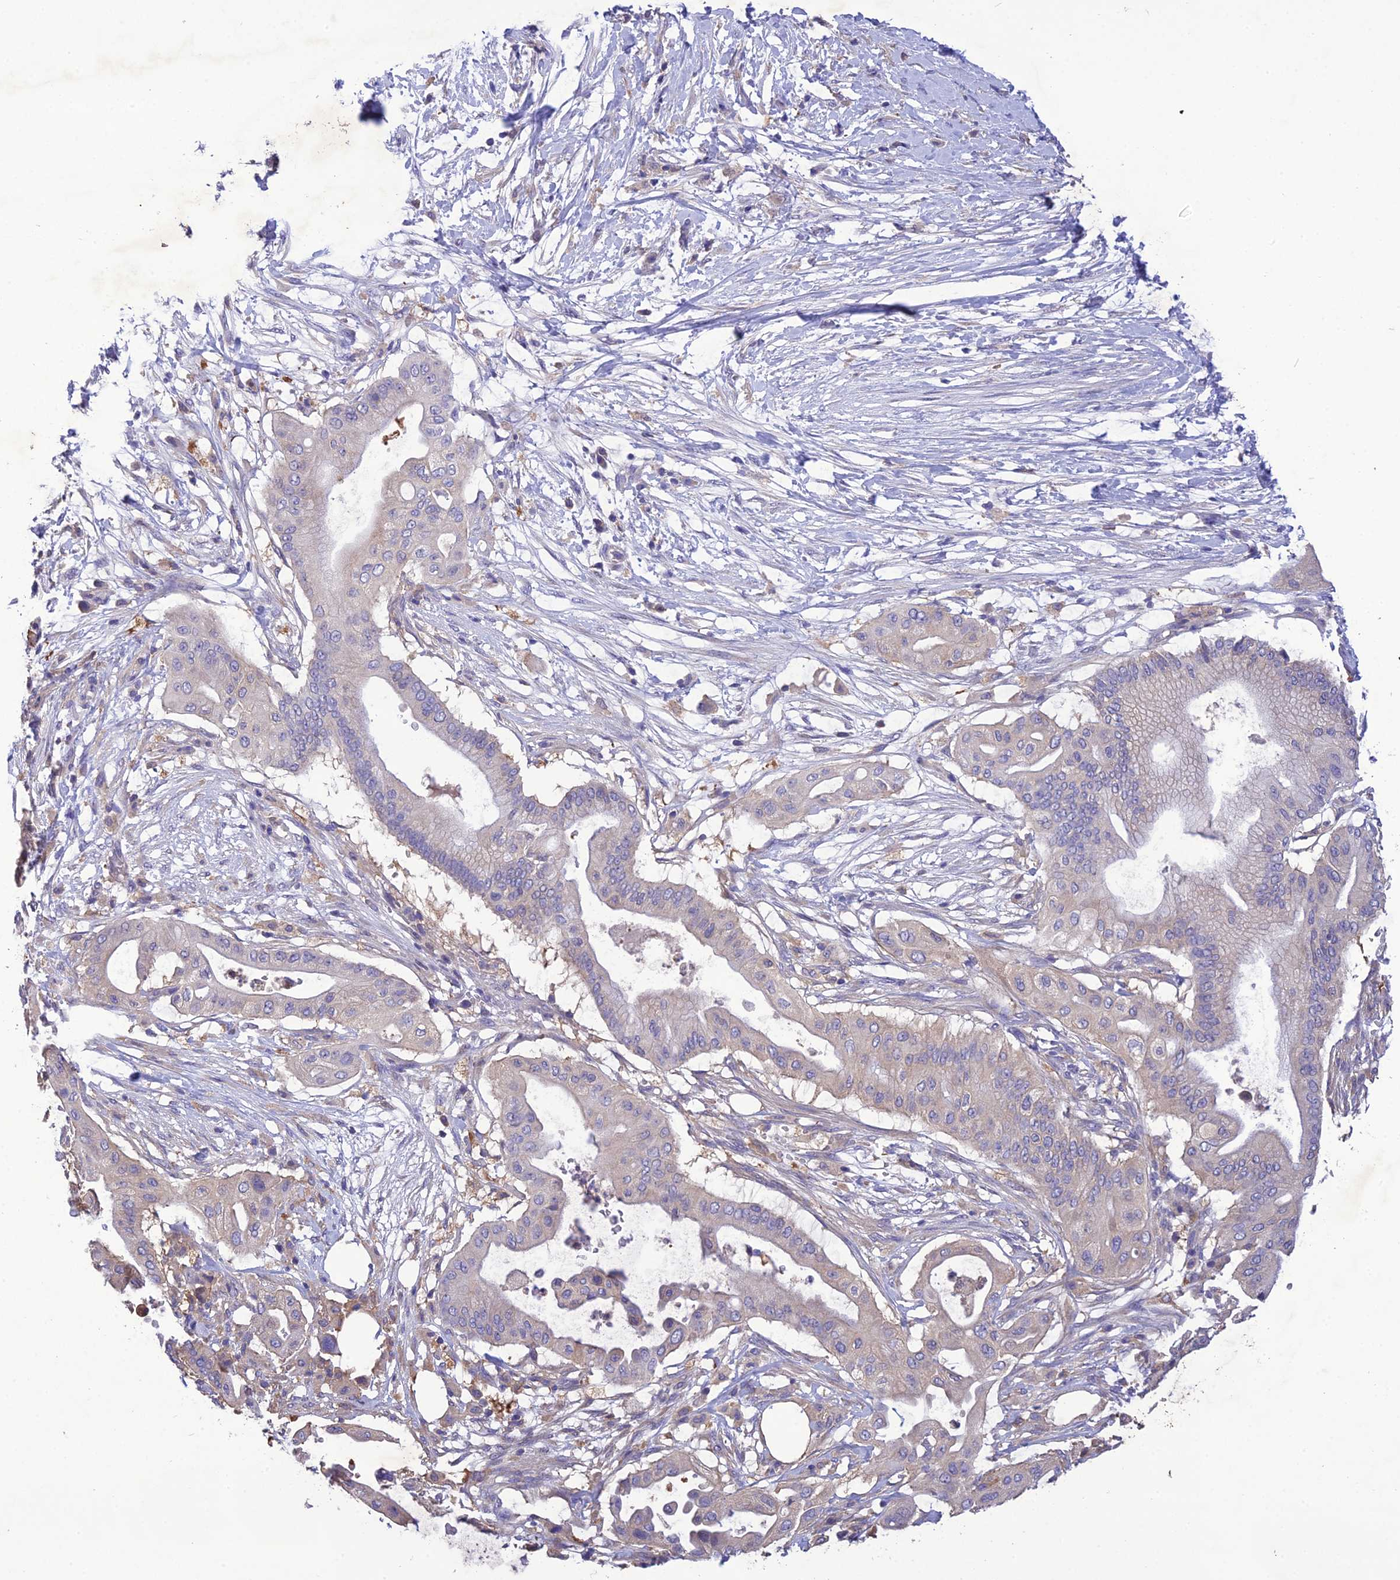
{"staining": {"intensity": "negative", "quantity": "none", "location": "none"}, "tissue": "pancreatic cancer", "cell_type": "Tumor cells", "image_type": "cancer", "snomed": [{"axis": "morphology", "description": "Adenocarcinoma, NOS"}, {"axis": "topography", "description": "Pancreas"}], "caption": "Tumor cells show no significant protein expression in pancreatic cancer (adenocarcinoma).", "gene": "SNX24", "patient": {"sex": "male", "age": 68}}